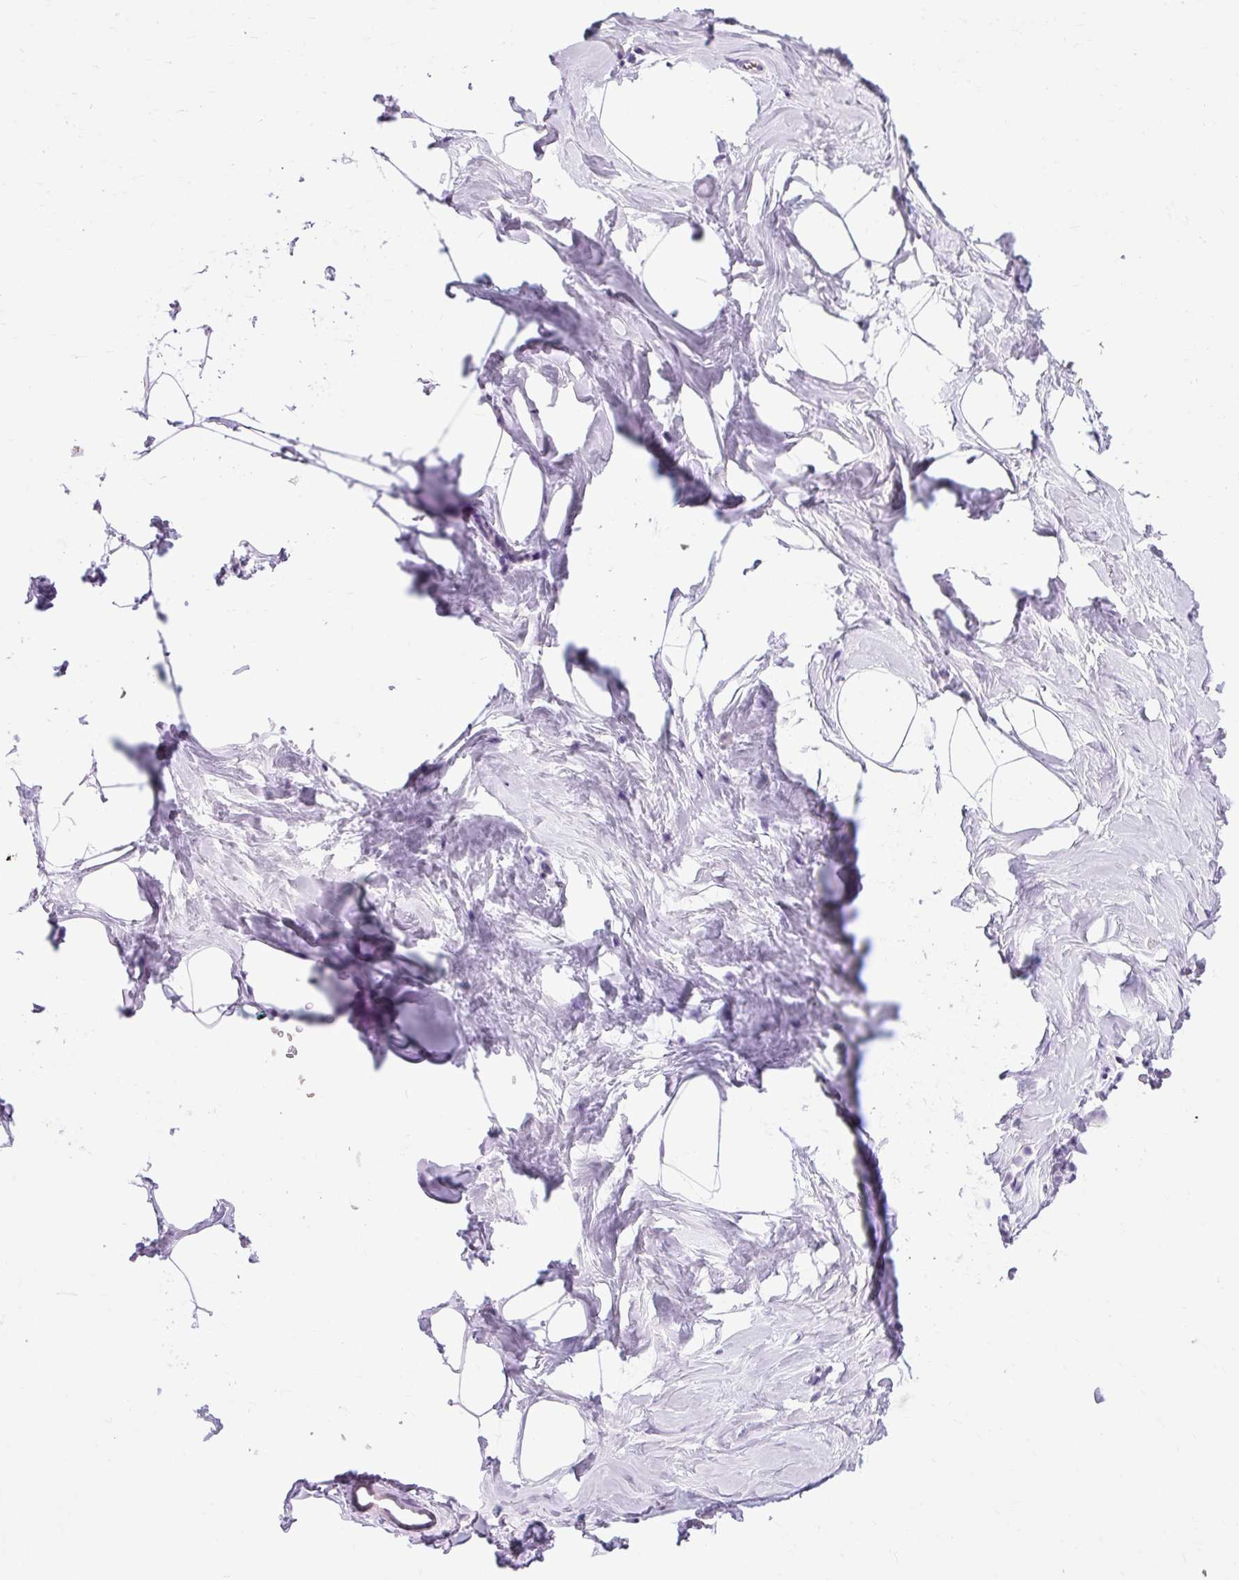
{"staining": {"intensity": "negative", "quantity": "none", "location": "none"}, "tissue": "breast", "cell_type": "Adipocytes", "image_type": "normal", "snomed": [{"axis": "morphology", "description": "Normal tissue, NOS"}, {"axis": "topography", "description": "Breast"}], "caption": "DAB immunohistochemical staining of normal breast exhibits no significant expression in adipocytes.", "gene": "B3GNT4", "patient": {"sex": "female", "age": 32}}